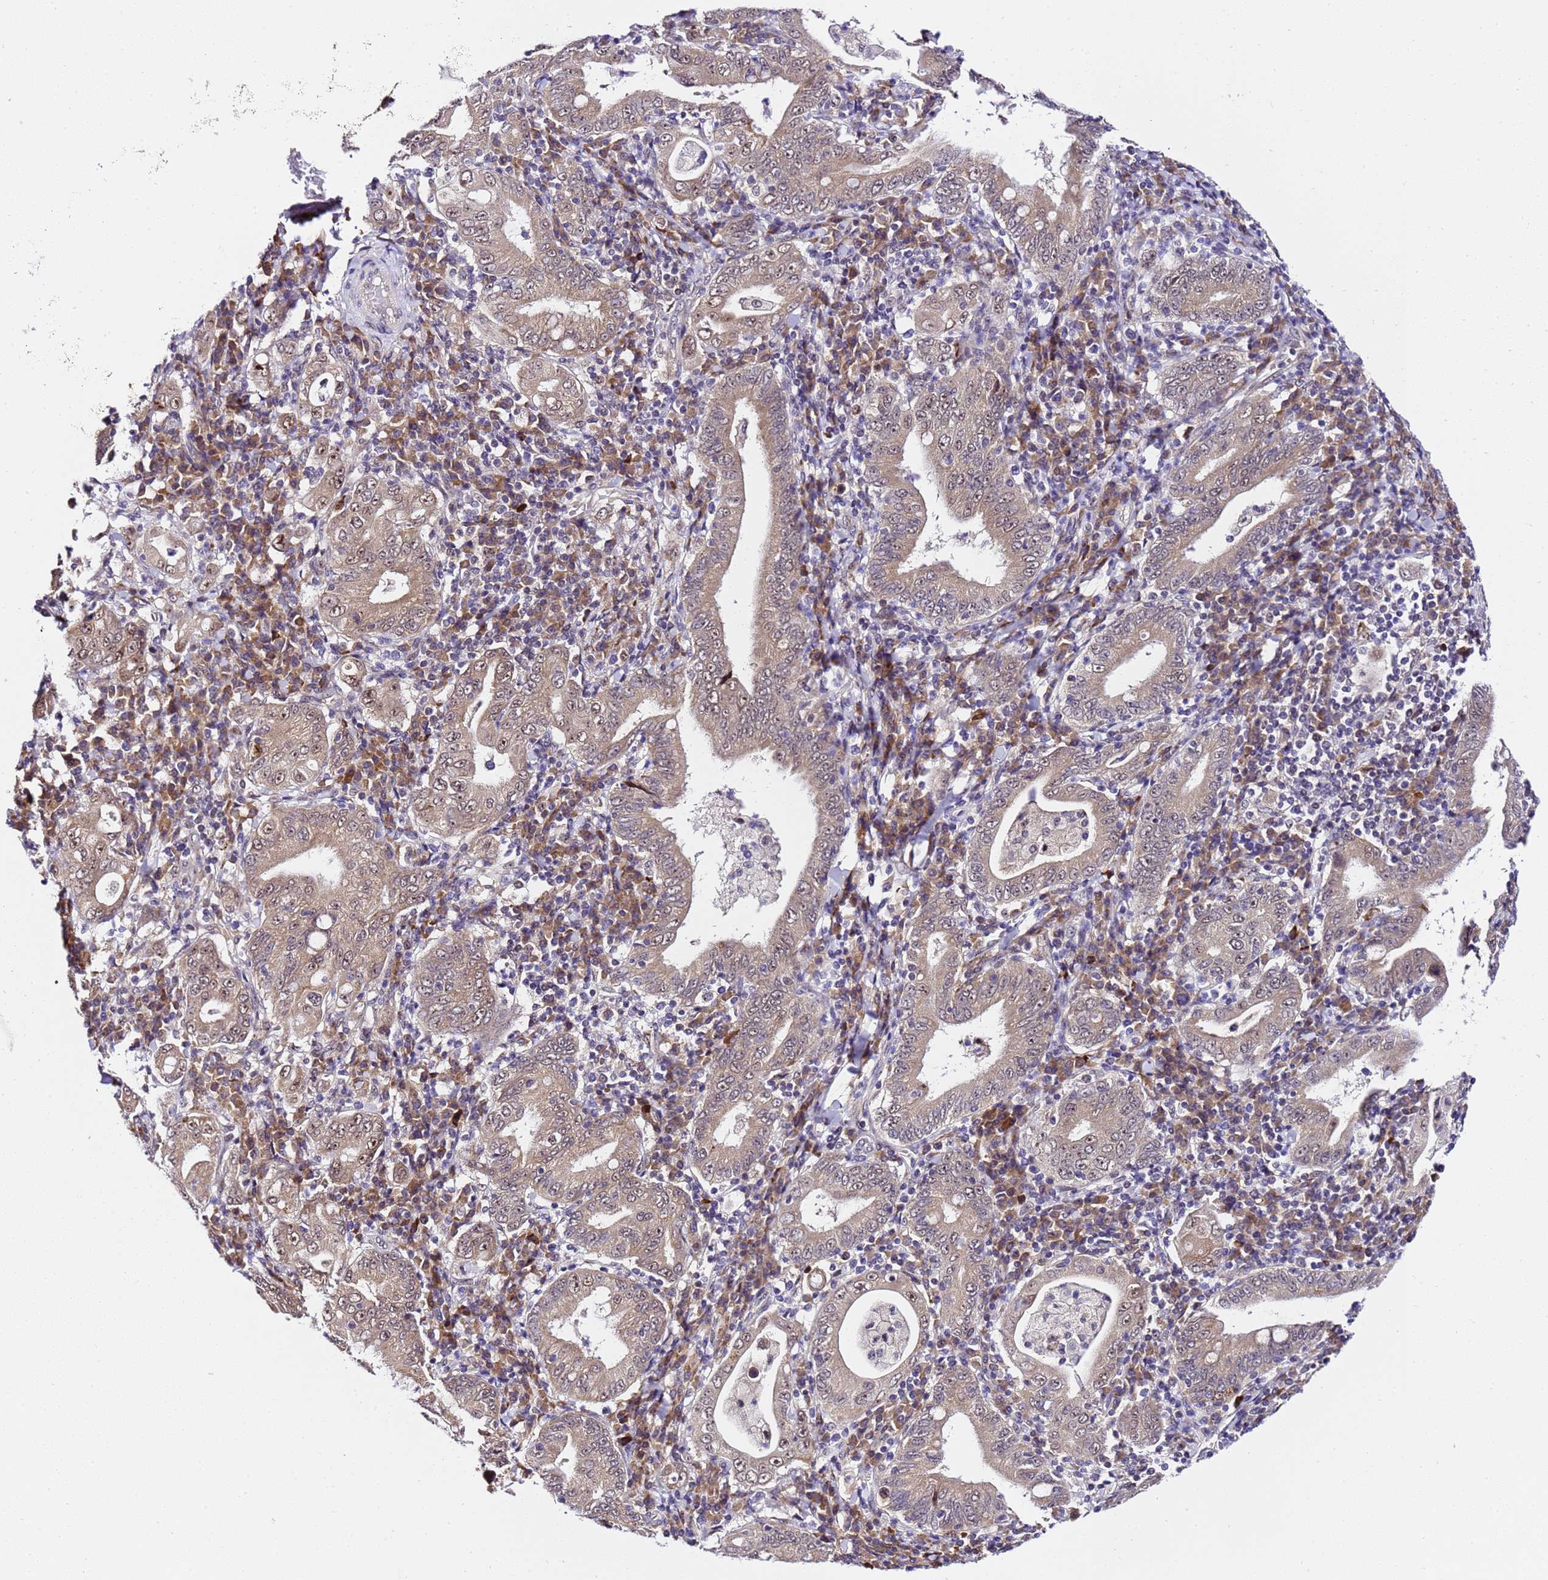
{"staining": {"intensity": "moderate", "quantity": ">75%", "location": "cytoplasmic/membranous,nuclear"}, "tissue": "stomach cancer", "cell_type": "Tumor cells", "image_type": "cancer", "snomed": [{"axis": "morphology", "description": "Normal tissue, NOS"}, {"axis": "morphology", "description": "Adenocarcinoma, NOS"}, {"axis": "topography", "description": "Esophagus"}, {"axis": "topography", "description": "Stomach, upper"}, {"axis": "topography", "description": "Peripheral nerve tissue"}], "caption": "Immunohistochemical staining of human adenocarcinoma (stomach) displays medium levels of moderate cytoplasmic/membranous and nuclear expression in approximately >75% of tumor cells. (DAB (3,3'-diaminobenzidine) IHC with brightfield microscopy, high magnification).", "gene": "SLX4IP", "patient": {"sex": "male", "age": 62}}